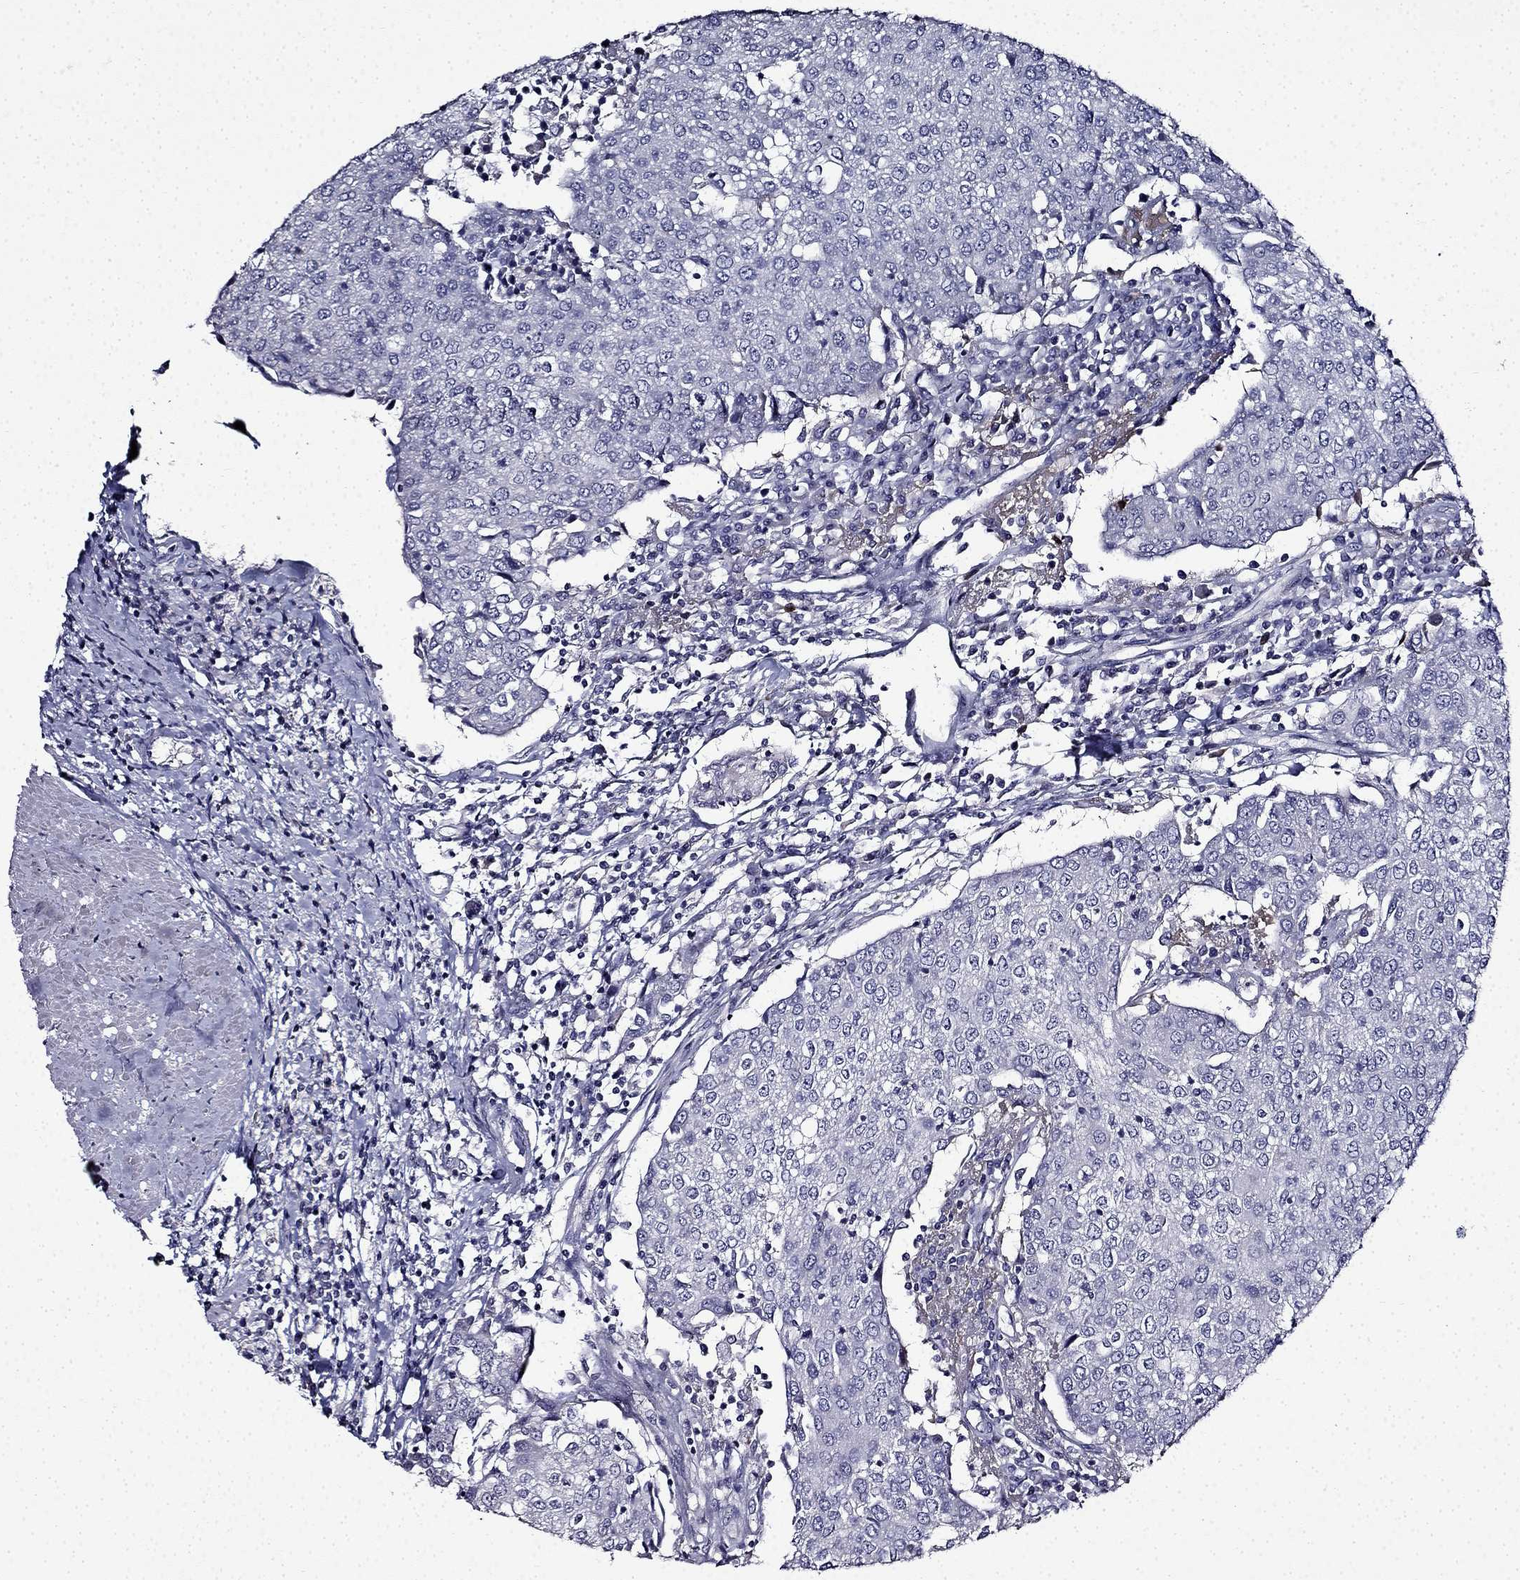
{"staining": {"intensity": "negative", "quantity": "none", "location": "none"}, "tissue": "urothelial cancer", "cell_type": "Tumor cells", "image_type": "cancer", "snomed": [{"axis": "morphology", "description": "Urothelial carcinoma, High grade"}, {"axis": "topography", "description": "Urinary bladder"}], "caption": "Urothelial cancer was stained to show a protein in brown. There is no significant expression in tumor cells.", "gene": "TMEM266", "patient": {"sex": "female", "age": 85}}